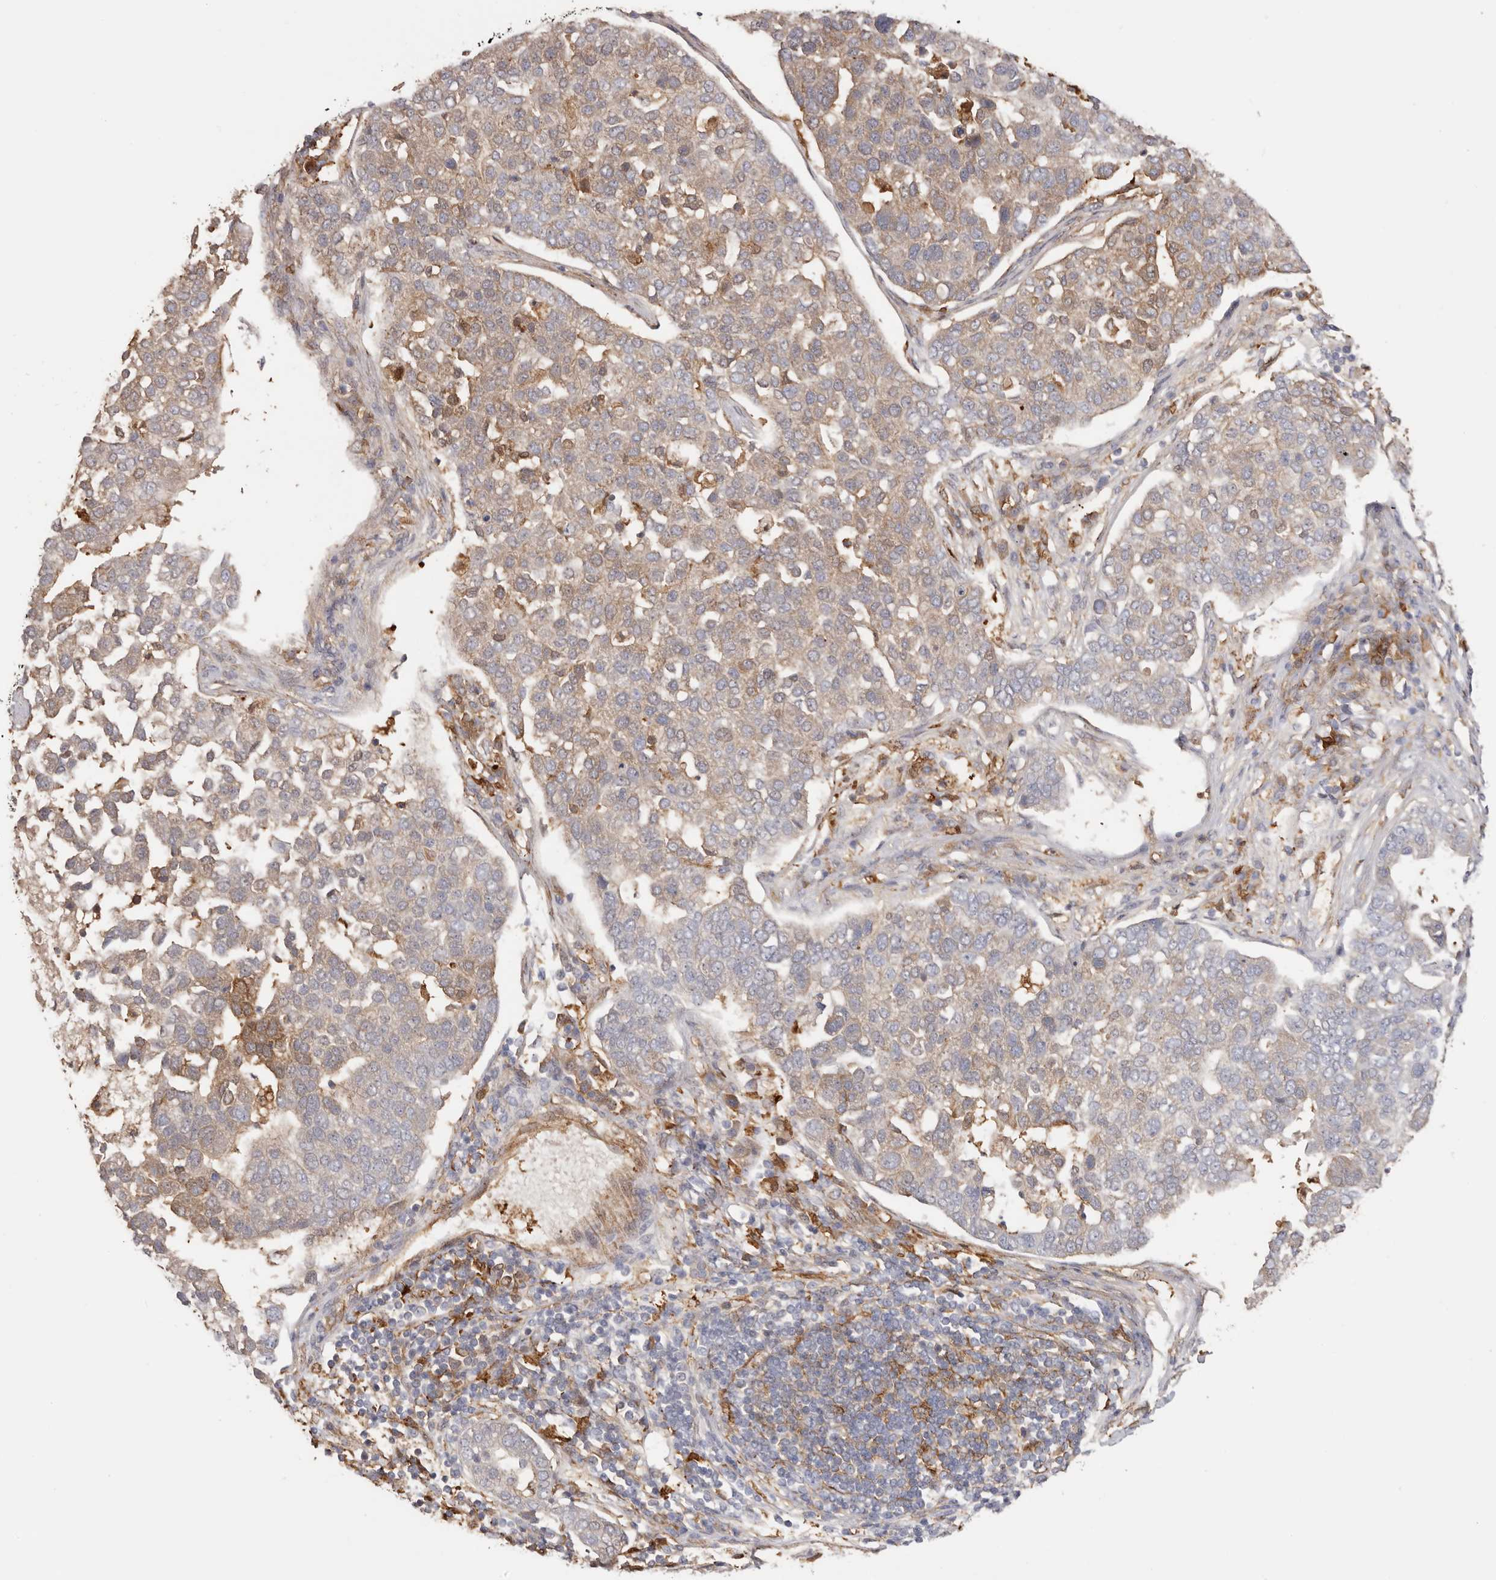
{"staining": {"intensity": "moderate", "quantity": ">75%", "location": "cytoplasmic/membranous"}, "tissue": "pancreatic cancer", "cell_type": "Tumor cells", "image_type": "cancer", "snomed": [{"axis": "morphology", "description": "Adenocarcinoma, NOS"}, {"axis": "topography", "description": "Pancreas"}], "caption": "A brown stain shows moderate cytoplasmic/membranous expression of a protein in pancreatic cancer (adenocarcinoma) tumor cells.", "gene": "LAP3", "patient": {"sex": "female", "age": 61}}